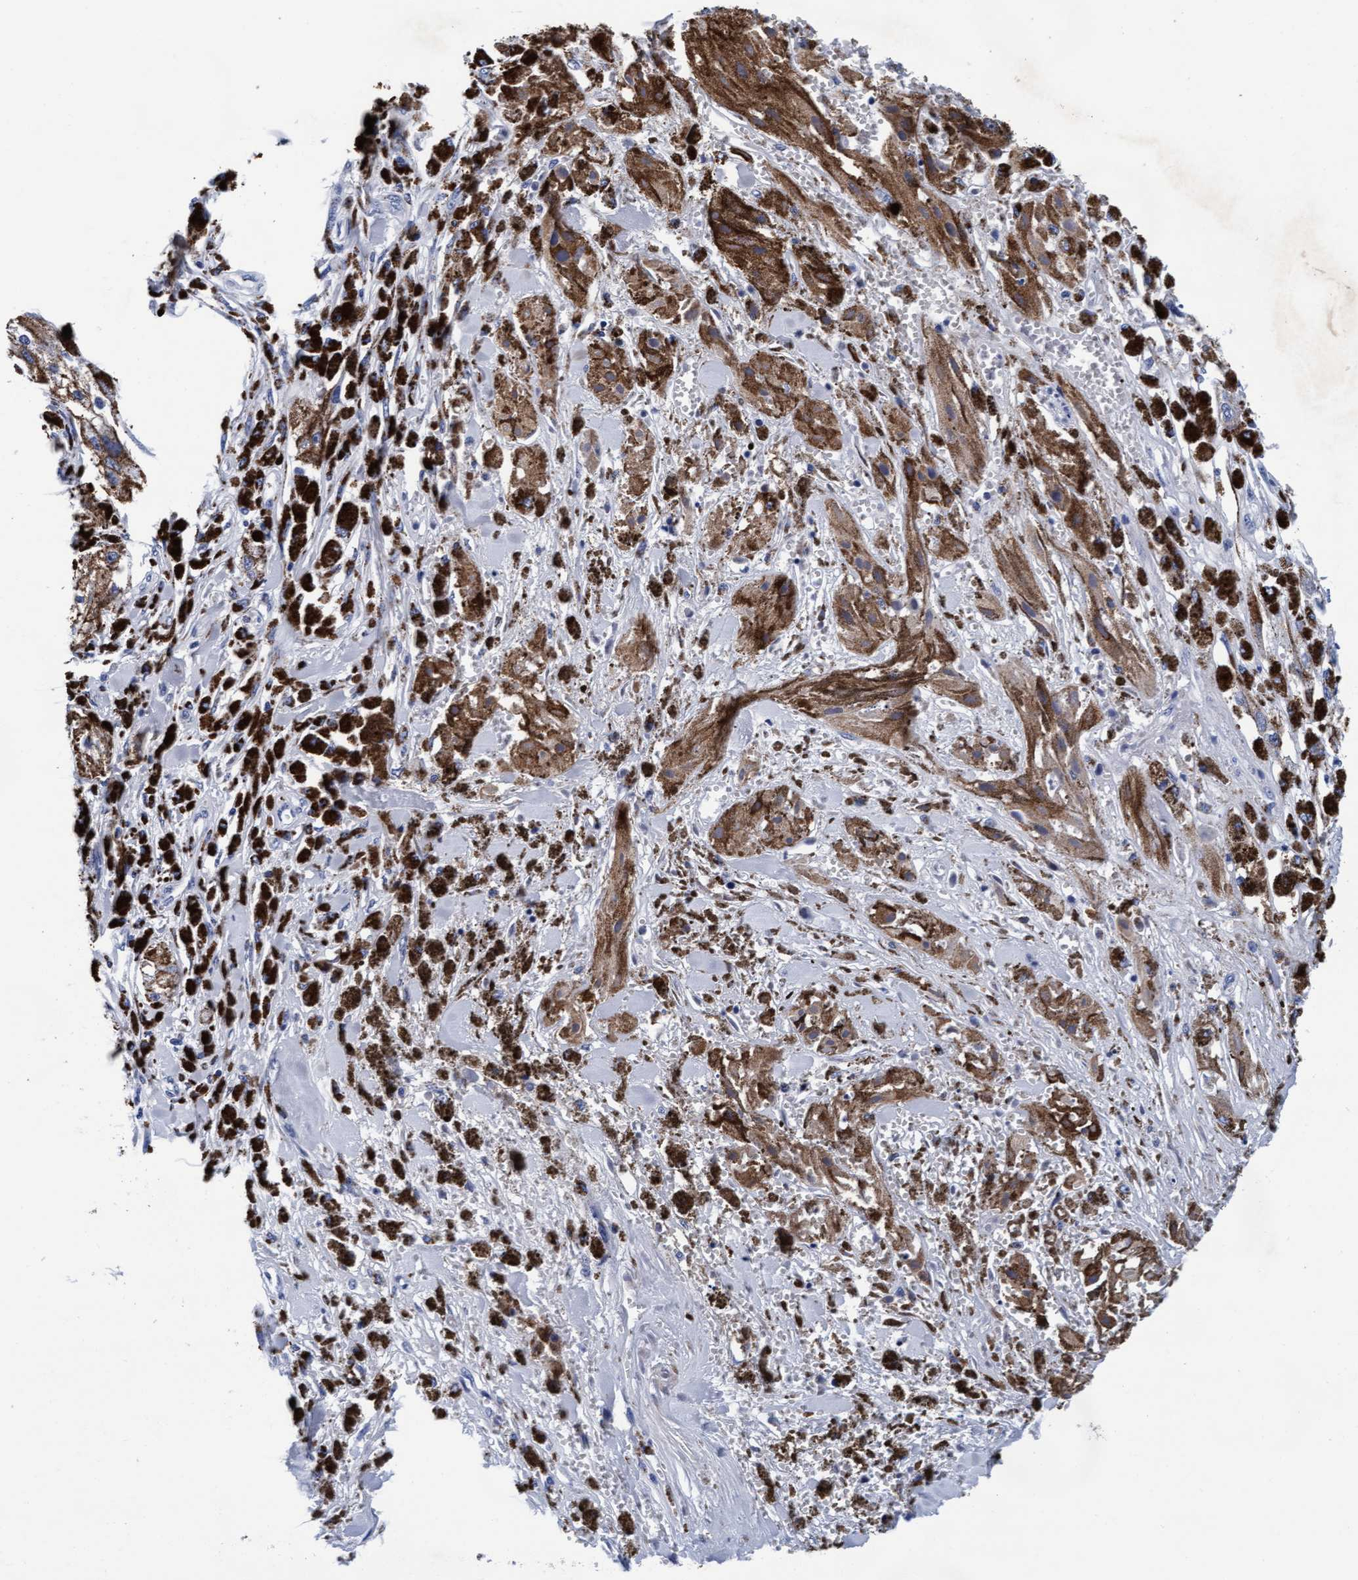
{"staining": {"intensity": "moderate", "quantity": ">75%", "location": "cytoplasmic/membranous"}, "tissue": "melanoma", "cell_type": "Tumor cells", "image_type": "cancer", "snomed": [{"axis": "morphology", "description": "Malignant melanoma, NOS"}, {"axis": "topography", "description": "Skin"}], "caption": "A photomicrograph showing moderate cytoplasmic/membranous expression in approximately >75% of tumor cells in melanoma, as visualized by brown immunohistochemical staining.", "gene": "ARSG", "patient": {"sex": "male", "age": 88}}